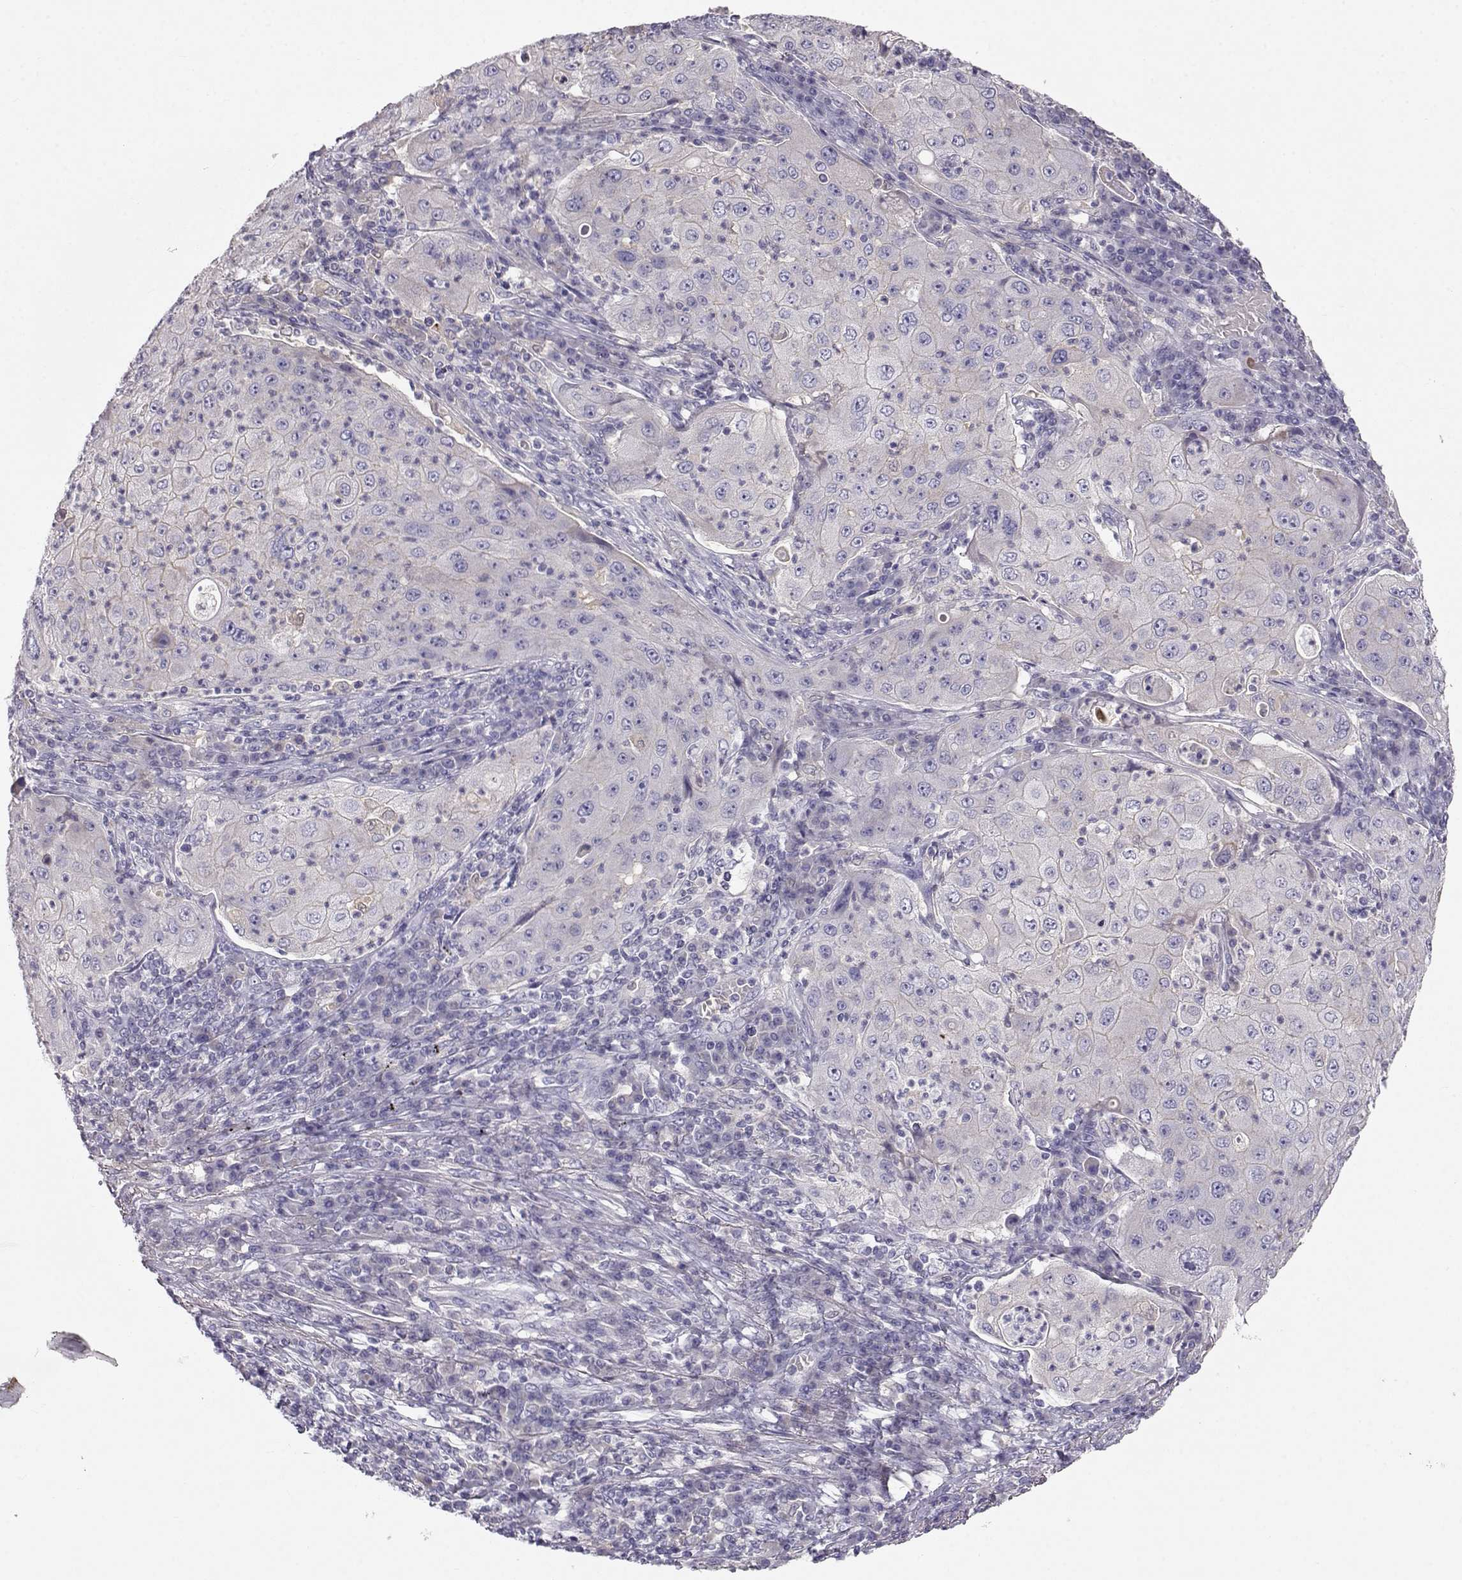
{"staining": {"intensity": "negative", "quantity": "none", "location": "none"}, "tissue": "lung cancer", "cell_type": "Tumor cells", "image_type": "cancer", "snomed": [{"axis": "morphology", "description": "Squamous cell carcinoma, NOS"}, {"axis": "topography", "description": "Lung"}], "caption": "There is no significant expression in tumor cells of lung cancer.", "gene": "GPR26", "patient": {"sex": "female", "age": 59}}